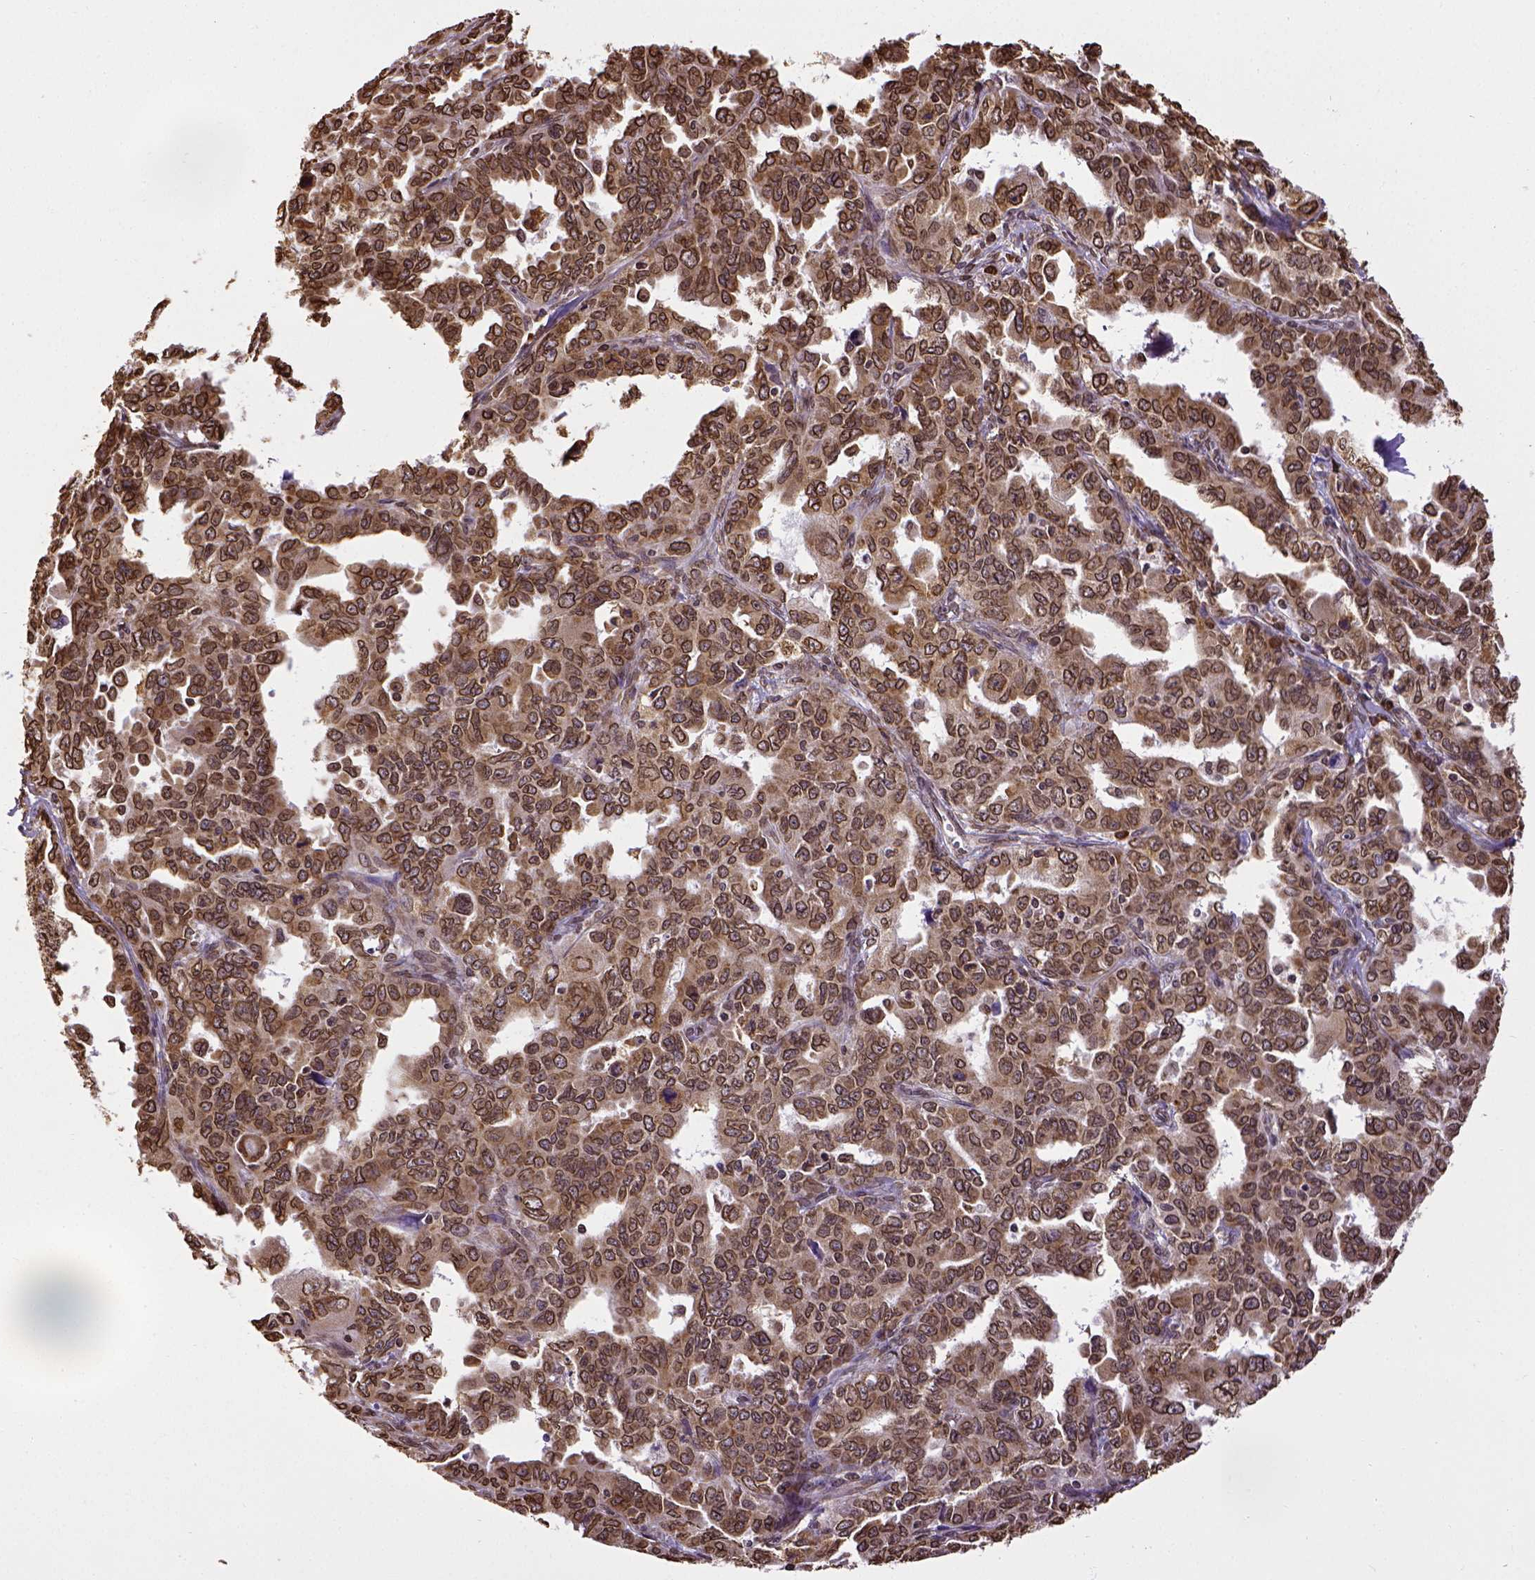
{"staining": {"intensity": "strong", "quantity": ">75%", "location": "cytoplasmic/membranous,nuclear"}, "tissue": "ovarian cancer", "cell_type": "Tumor cells", "image_type": "cancer", "snomed": [{"axis": "morphology", "description": "Adenocarcinoma, NOS"}, {"axis": "morphology", "description": "Carcinoma, endometroid"}, {"axis": "topography", "description": "Ovary"}], "caption": "Immunohistochemistry of human ovarian cancer (endometroid carcinoma) exhibits high levels of strong cytoplasmic/membranous and nuclear expression in approximately >75% of tumor cells.", "gene": "MTDH", "patient": {"sex": "female", "age": 72}}